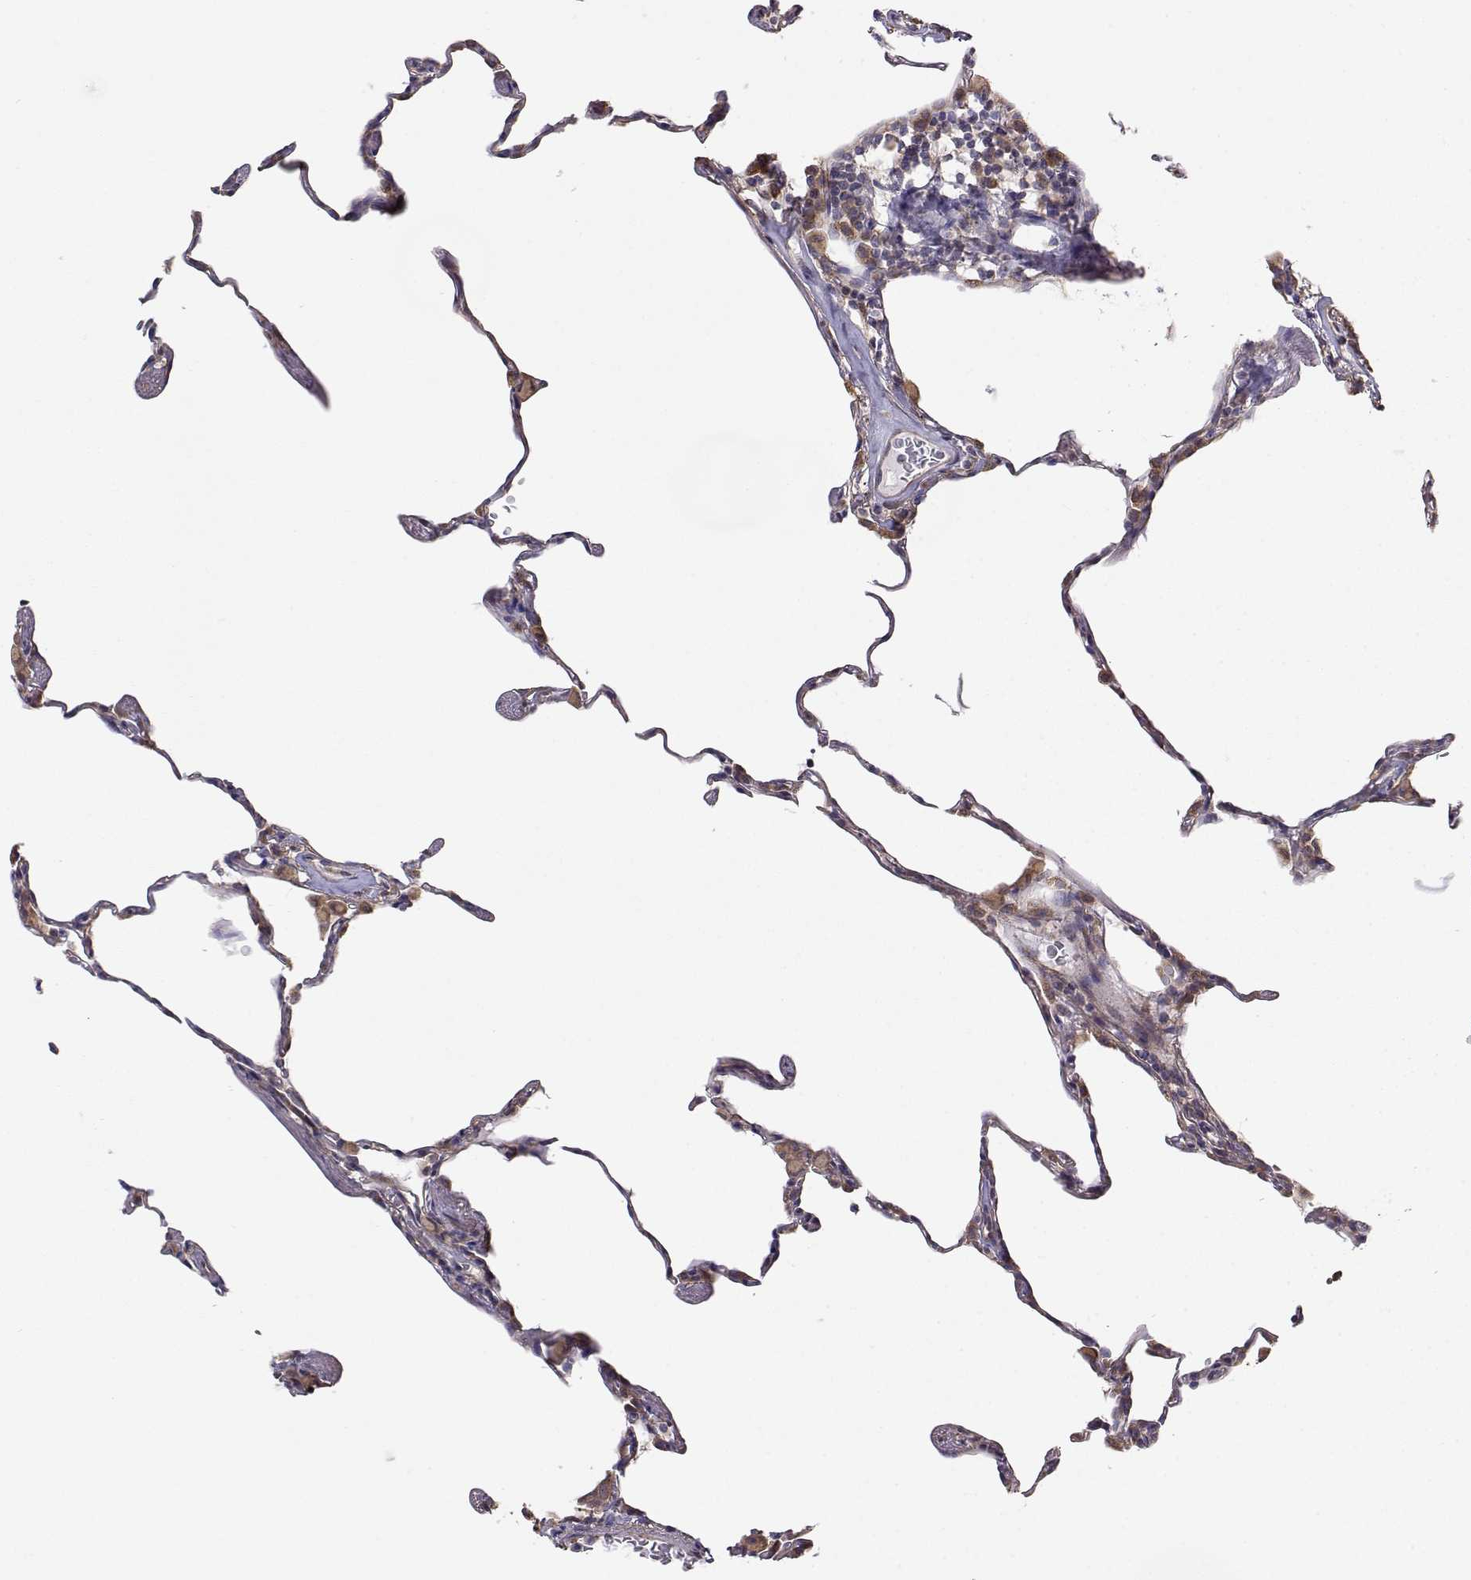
{"staining": {"intensity": "moderate", "quantity": "<25%", "location": "cytoplasmic/membranous"}, "tissue": "lung", "cell_type": "Alveolar cells", "image_type": "normal", "snomed": [{"axis": "morphology", "description": "Normal tissue, NOS"}, {"axis": "topography", "description": "Lung"}], "caption": "Normal lung displays moderate cytoplasmic/membranous expression in about <25% of alveolar cells, visualized by immunohistochemistry.", "gene": "PAIP1", "patient": {"sex": "female", "age": 57}}